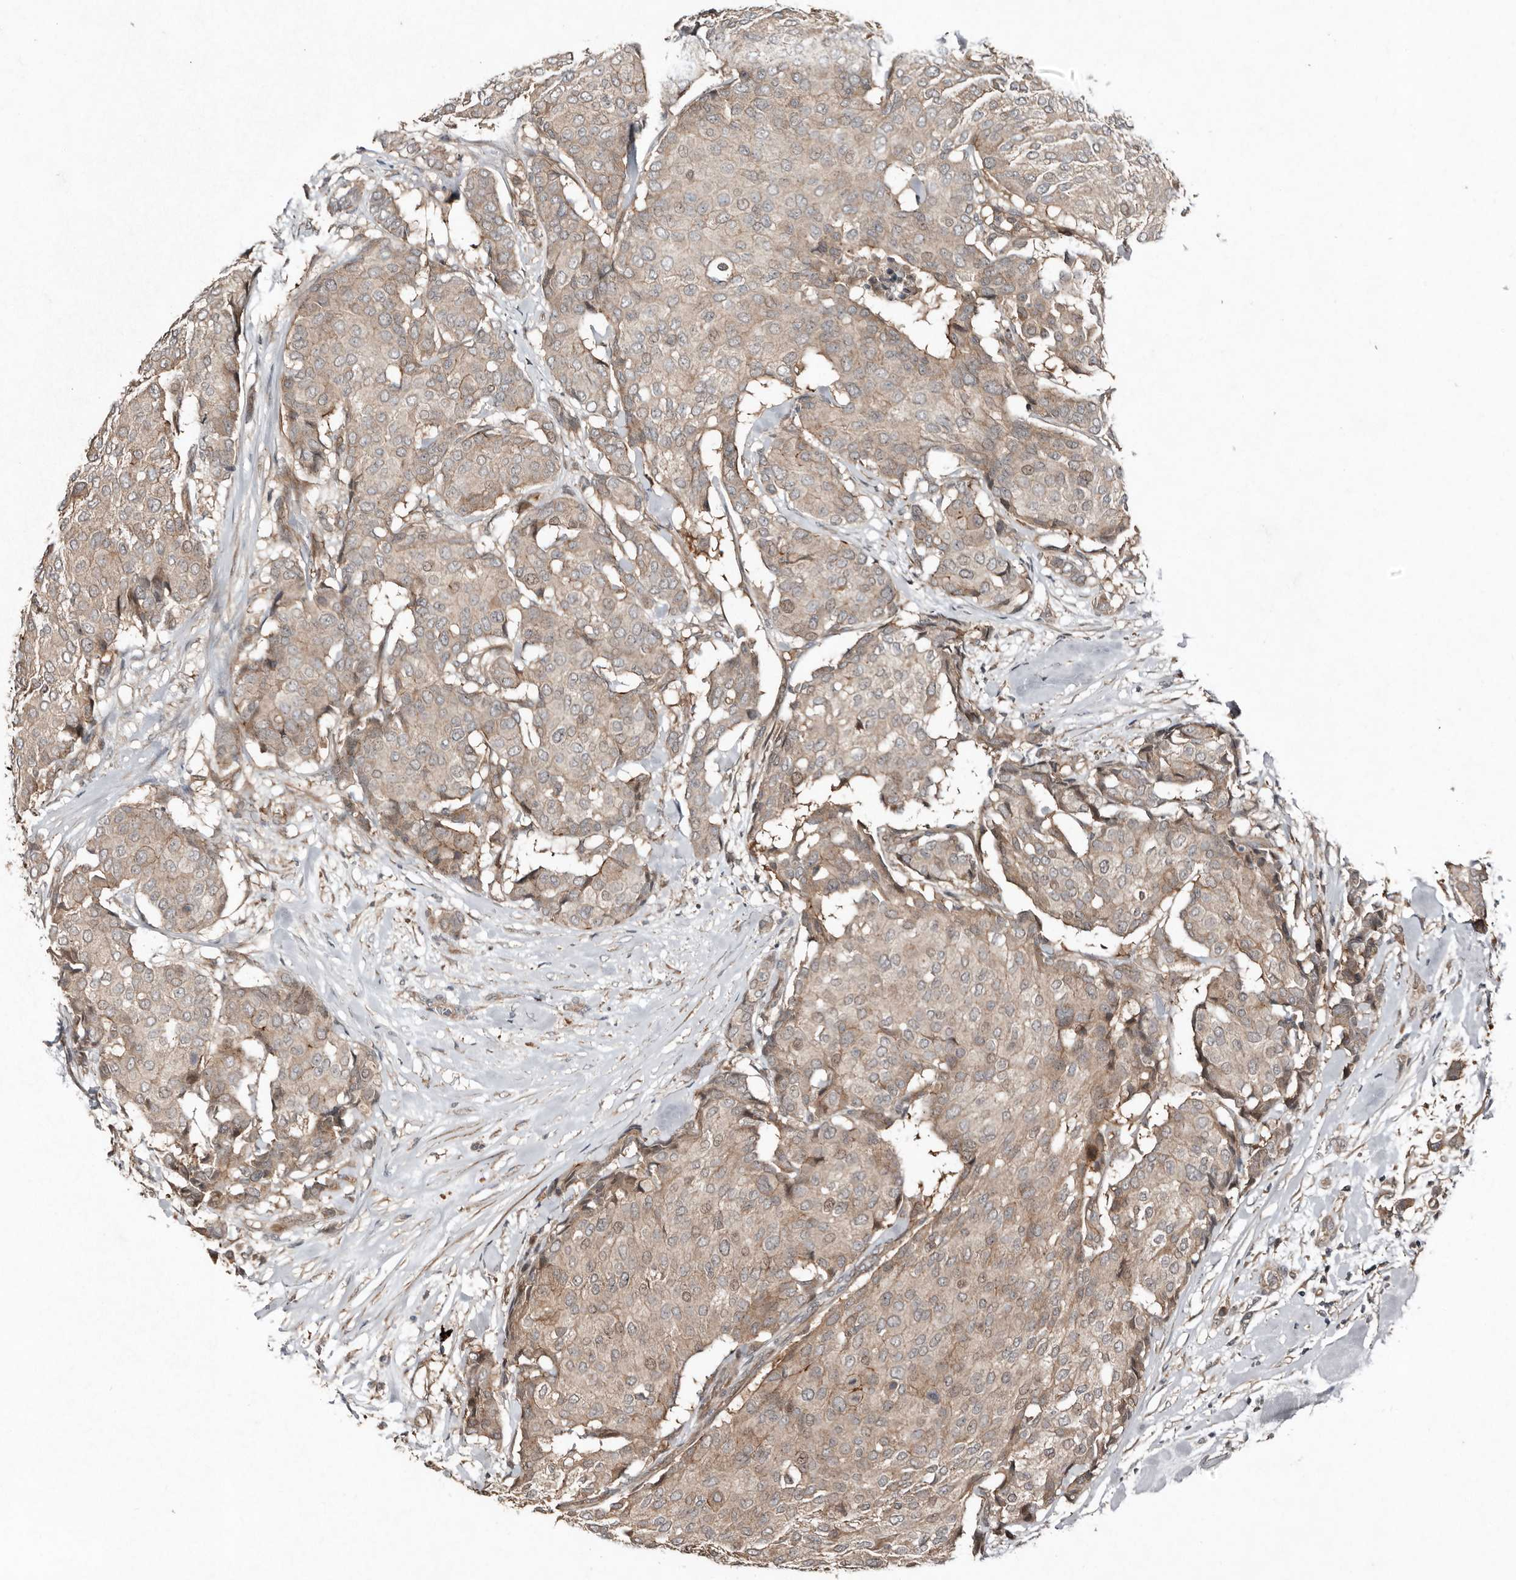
{"staining": {"intensity": "weak", "quantity": ">75%", "location": "cytoplasmic/membranous"}, "tissue": "breast cancer", "cell_type": "Tumor cells", "image_type": "cancer", "snomed": [{"axis": "morphology", "description": "Duct carcinoma"}, {"axis": "topography", "description": "Breast"}], "caption": "Human breast cancer (invasive ductal carcinoma) stained with a protein marker shows weak staining in tumor cells.", "gene": "TEAD3", "patient": {"sex": "female", "age": 75}}